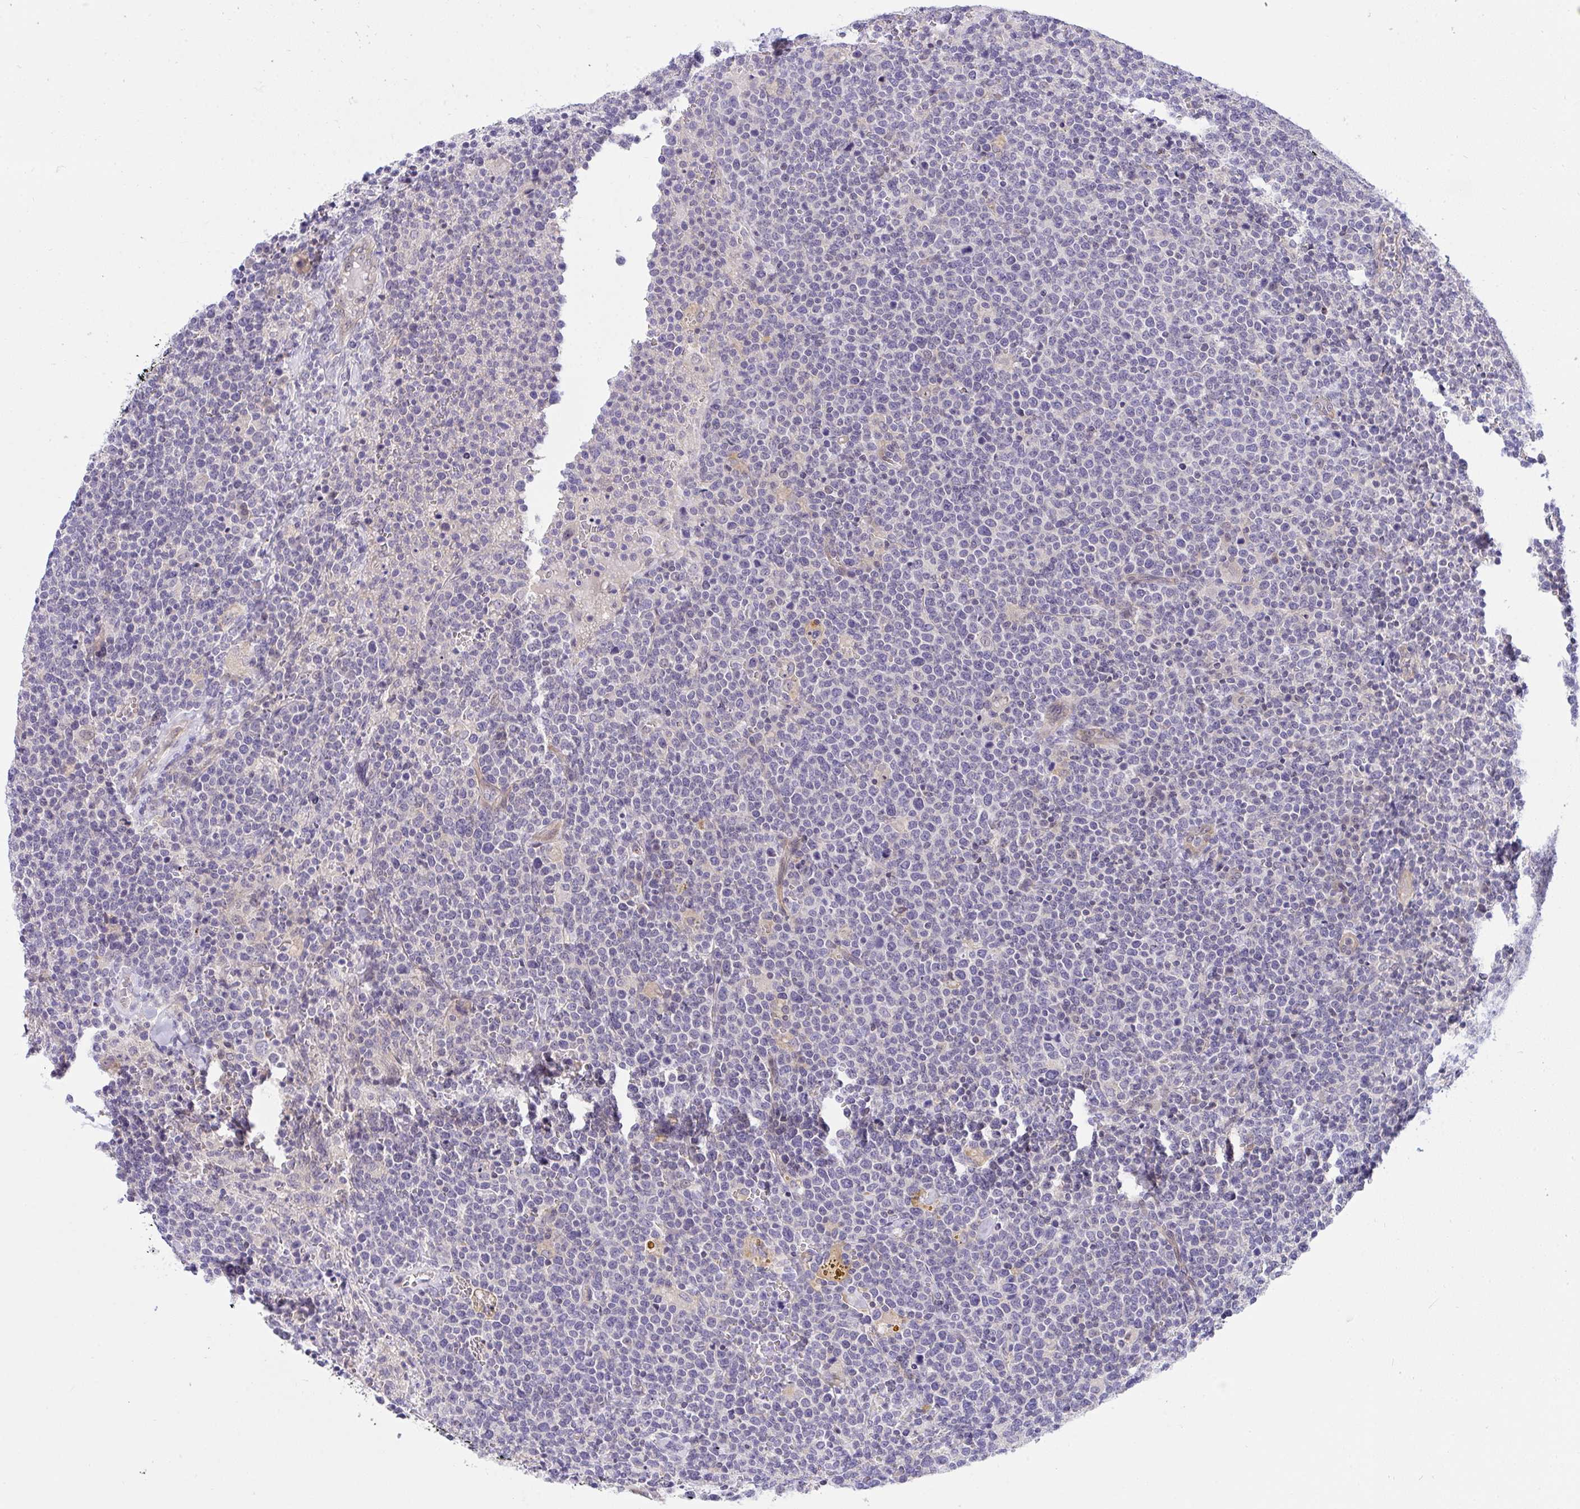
{"staining": {"intensity": "negative", "quantity": "none", "location": "none"}, "tissue": "lymphoma", "cell_type": "Tumor cells", "image_type": "cancer", "snomed": [{"axis": "morphology", "description": "Malignant lymphoma, non-Hodgkin's type, High grade"}, {"axis": "topography", "description": "Lymph node"}], "caption": "Immunohistochemistry (IHC) image of neoplastic tissue: human lymphoma stained with DAB shows no significant protein staining in tumor cells.", "gene": "HOXD12", "patient": {"sex": "male", "age": 61}}